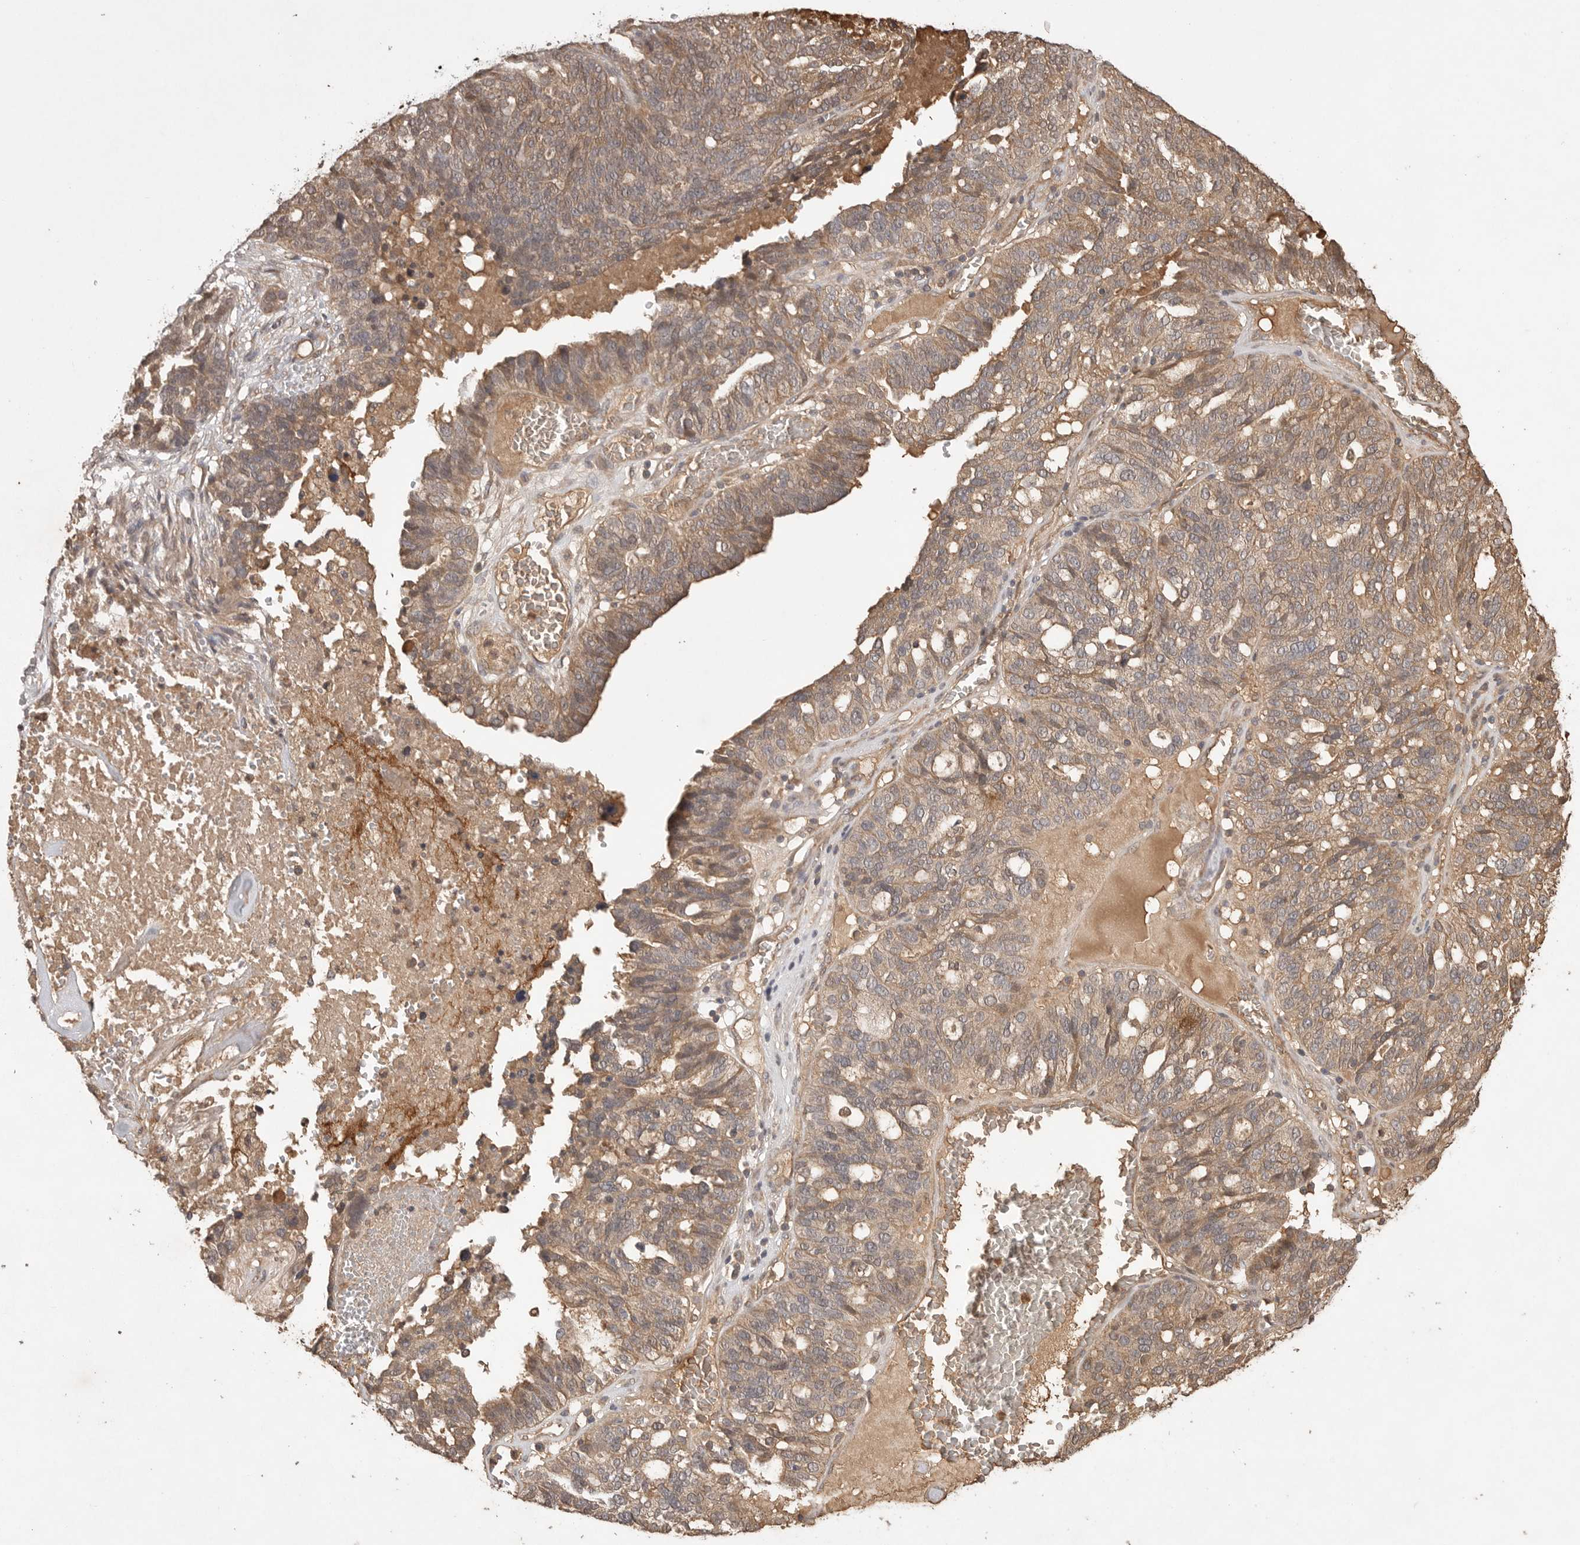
{"staining": {"intensity": "moderate", "quantity": ">75%", "location": "cytoplasmic/membranous"}, "tissue": "ovarian cancer", "cell_type": "Tumor cells", "image_type": "cancer", "snomed": [{"axis": "morphology", "description": "Cystadenocarcinoma, serous, NOS"}, {"axis": "topography", "description": "Ovary"}], "caption": "Immunohistochemistry (IHC) of human ovarian cancer (serous cystadenocarcinoma) displays medium levels of moderate cytoplasmic/membranous staining in about >75% of tumor cells.", "gene": "PRMT3", "patient": {"sex": "female", "age": 59}}